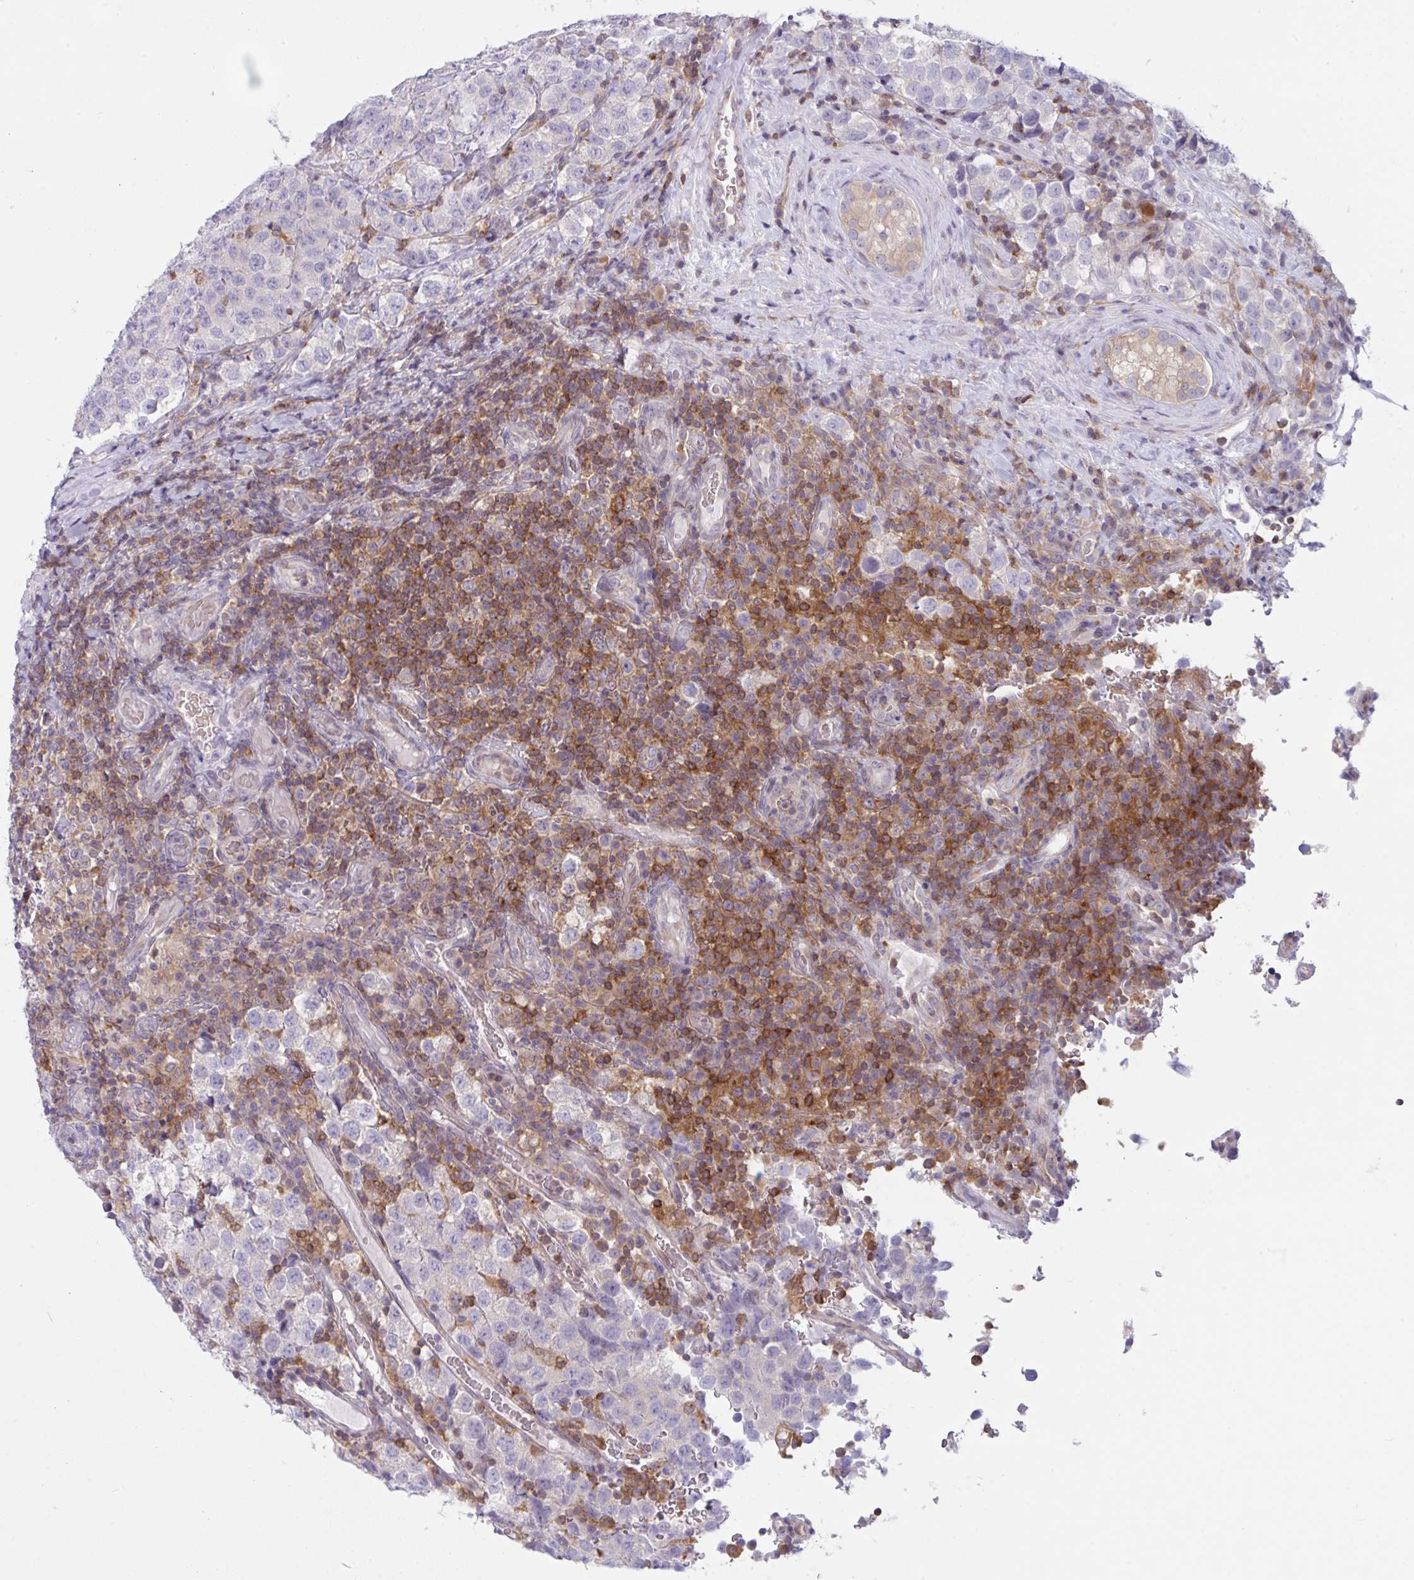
{"staining": {"intensity": "negative", "quantity": "none", "location": "none"}, "tissue": "testis cancer", "cell_type": "Tumor cells", "image_type": "cancer", "snomed": [{"axis": "morphology", "description": "Seminoma, NOS"}, {"axis": "topography", "description": "Testis"}], "caption": "This is an immunohistochemistry micrograph of human testis cancer. There is no expression in tumor cells.", "gene": "TANK", "patient": {"sex": "male", "age": 34}}